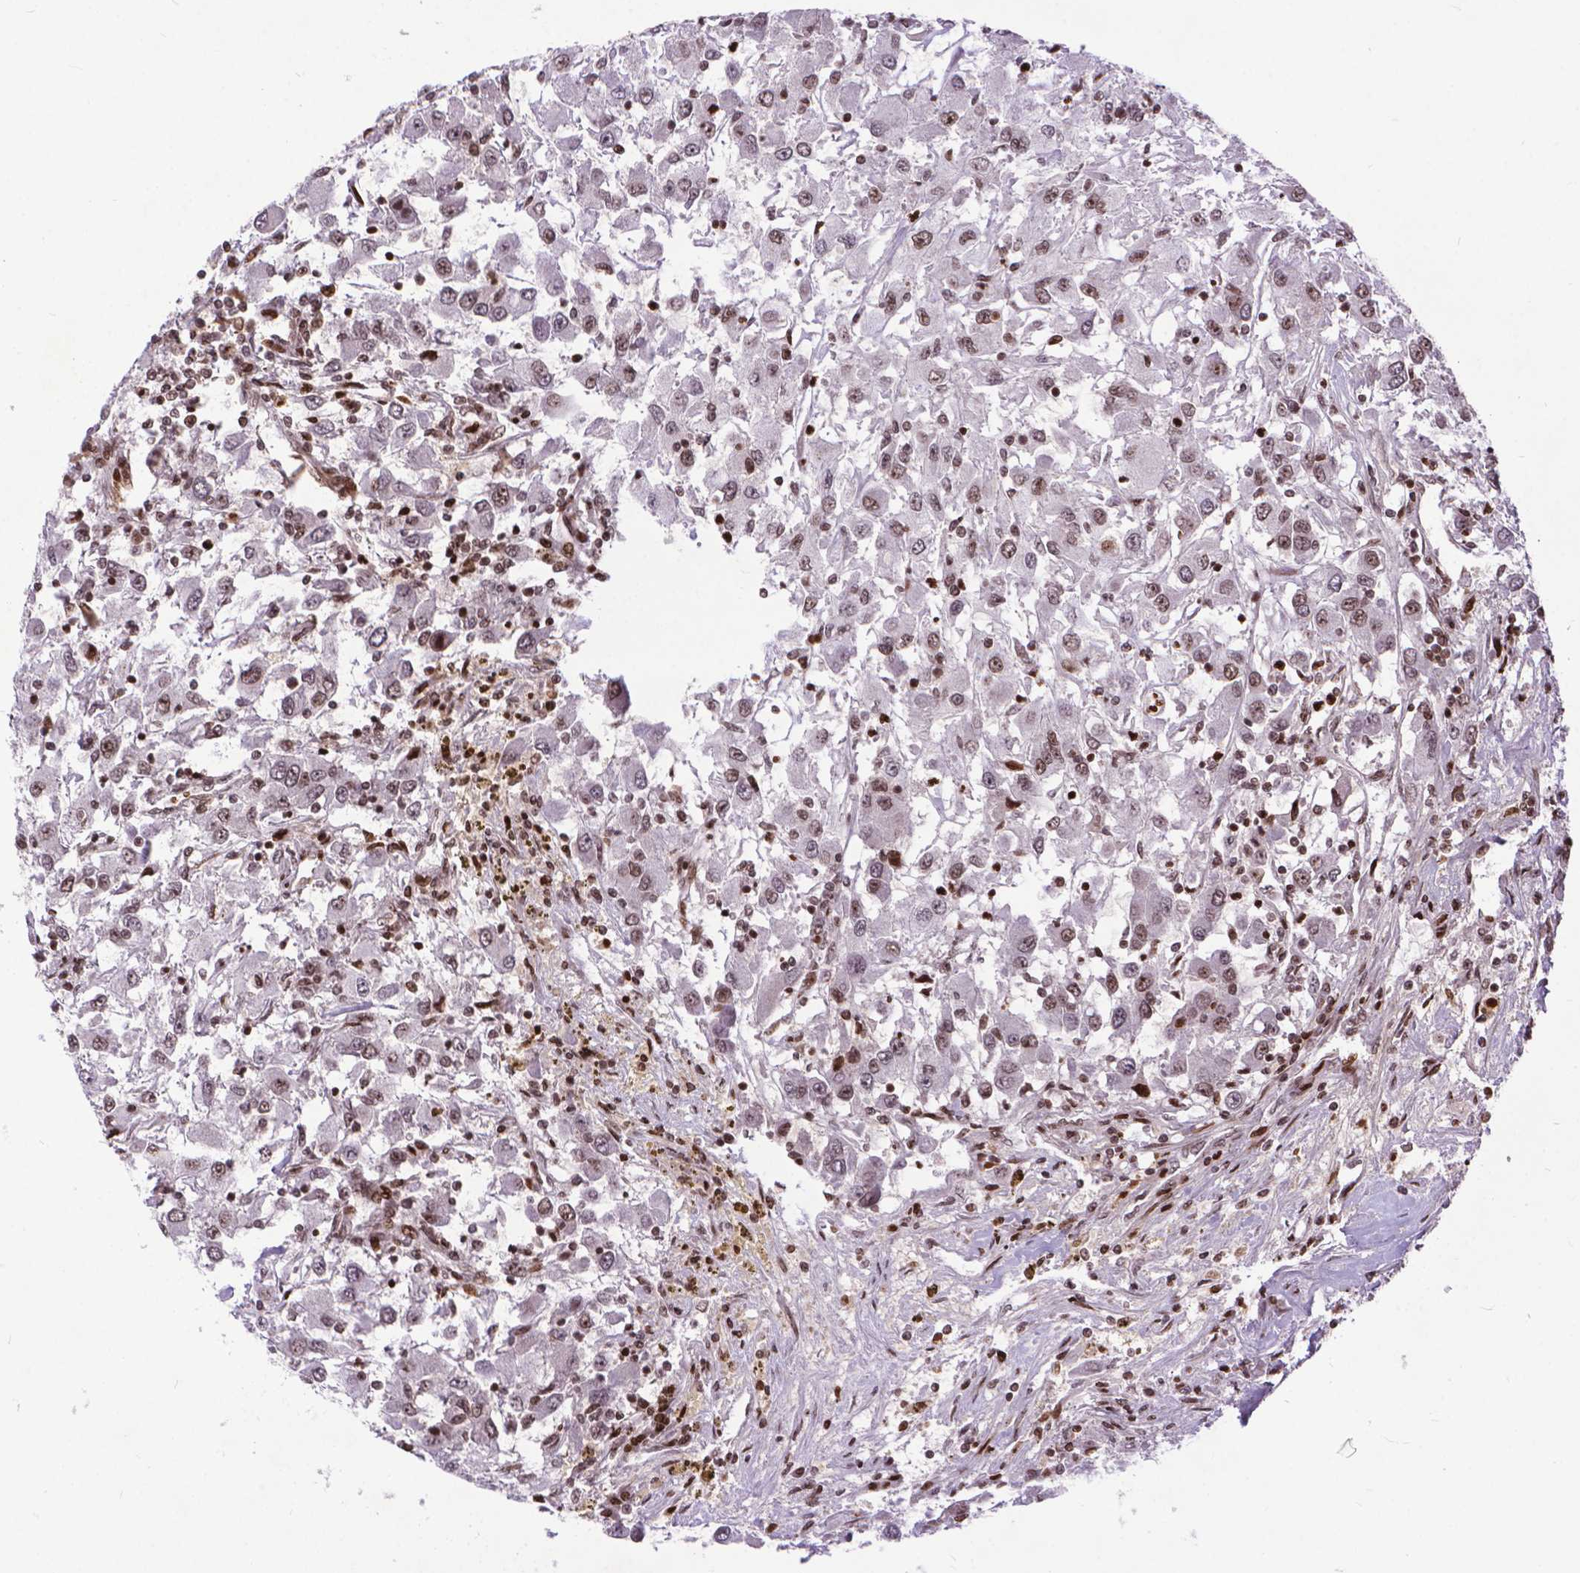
{"staining": {"intensity": "weak", "quantity": ">75%", "location": "nuclear"}, "tissue": "renal cancer", "cell_type": "Tumor cells", "image_type": "cancer", "snomed": [{"axis": "morphology", "description": "Adenocarcinoma, NOS"}, {"axis": "topography", "description": "Kidney"}], "caption": "Human renal cancer (adenocarcinoma) stained with a brown dye reveals weak nuclear positive positivity in approximately >75% of tumor cells.", "gene": "AMER1", "patient": {"sex": "female", "age": 67}}